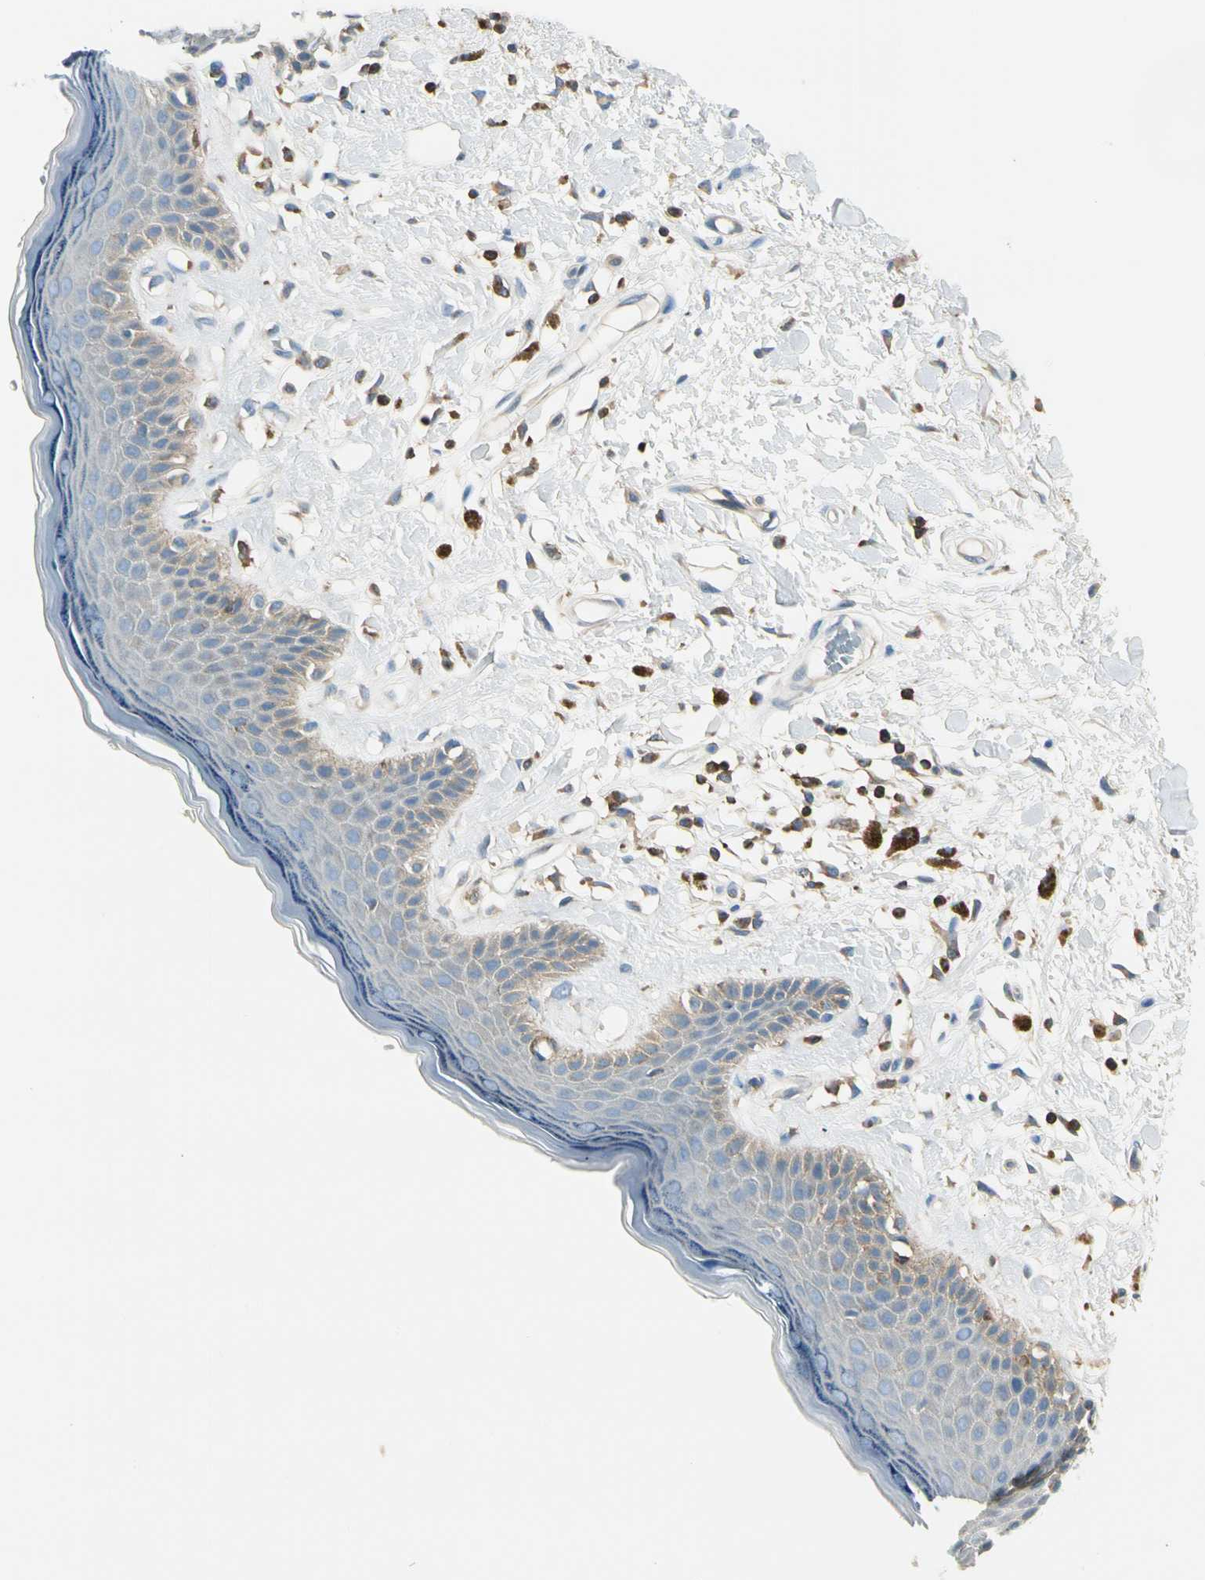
{"staining": {"intensity": "weak", "quantity": "25%-75%", "location": "cytoplasmic/membranous"}, "tissue": "skin", "cell_type": "Epidermal cells", "image_type": "normal", "snomed": [{"axis": "morphology", "description": "Normal tissue, NOS"}, {"axis": "topography", "description": "Anal"}], "caption": "IHC (DAB (3,3'-diaminobenzidine)) staining of unremarkable skin demonstrates weak cytoplasmic/membranous protein expression in about 25%-75% of epidermal cells. The staining was performed using DAB to visualize the protein expression in brown, while the nuclei were stained in blue with hematoxylin (Magnification: 20x).", "gene": "CAPZA2", "patient": {"sex": "female", "age": 78}}